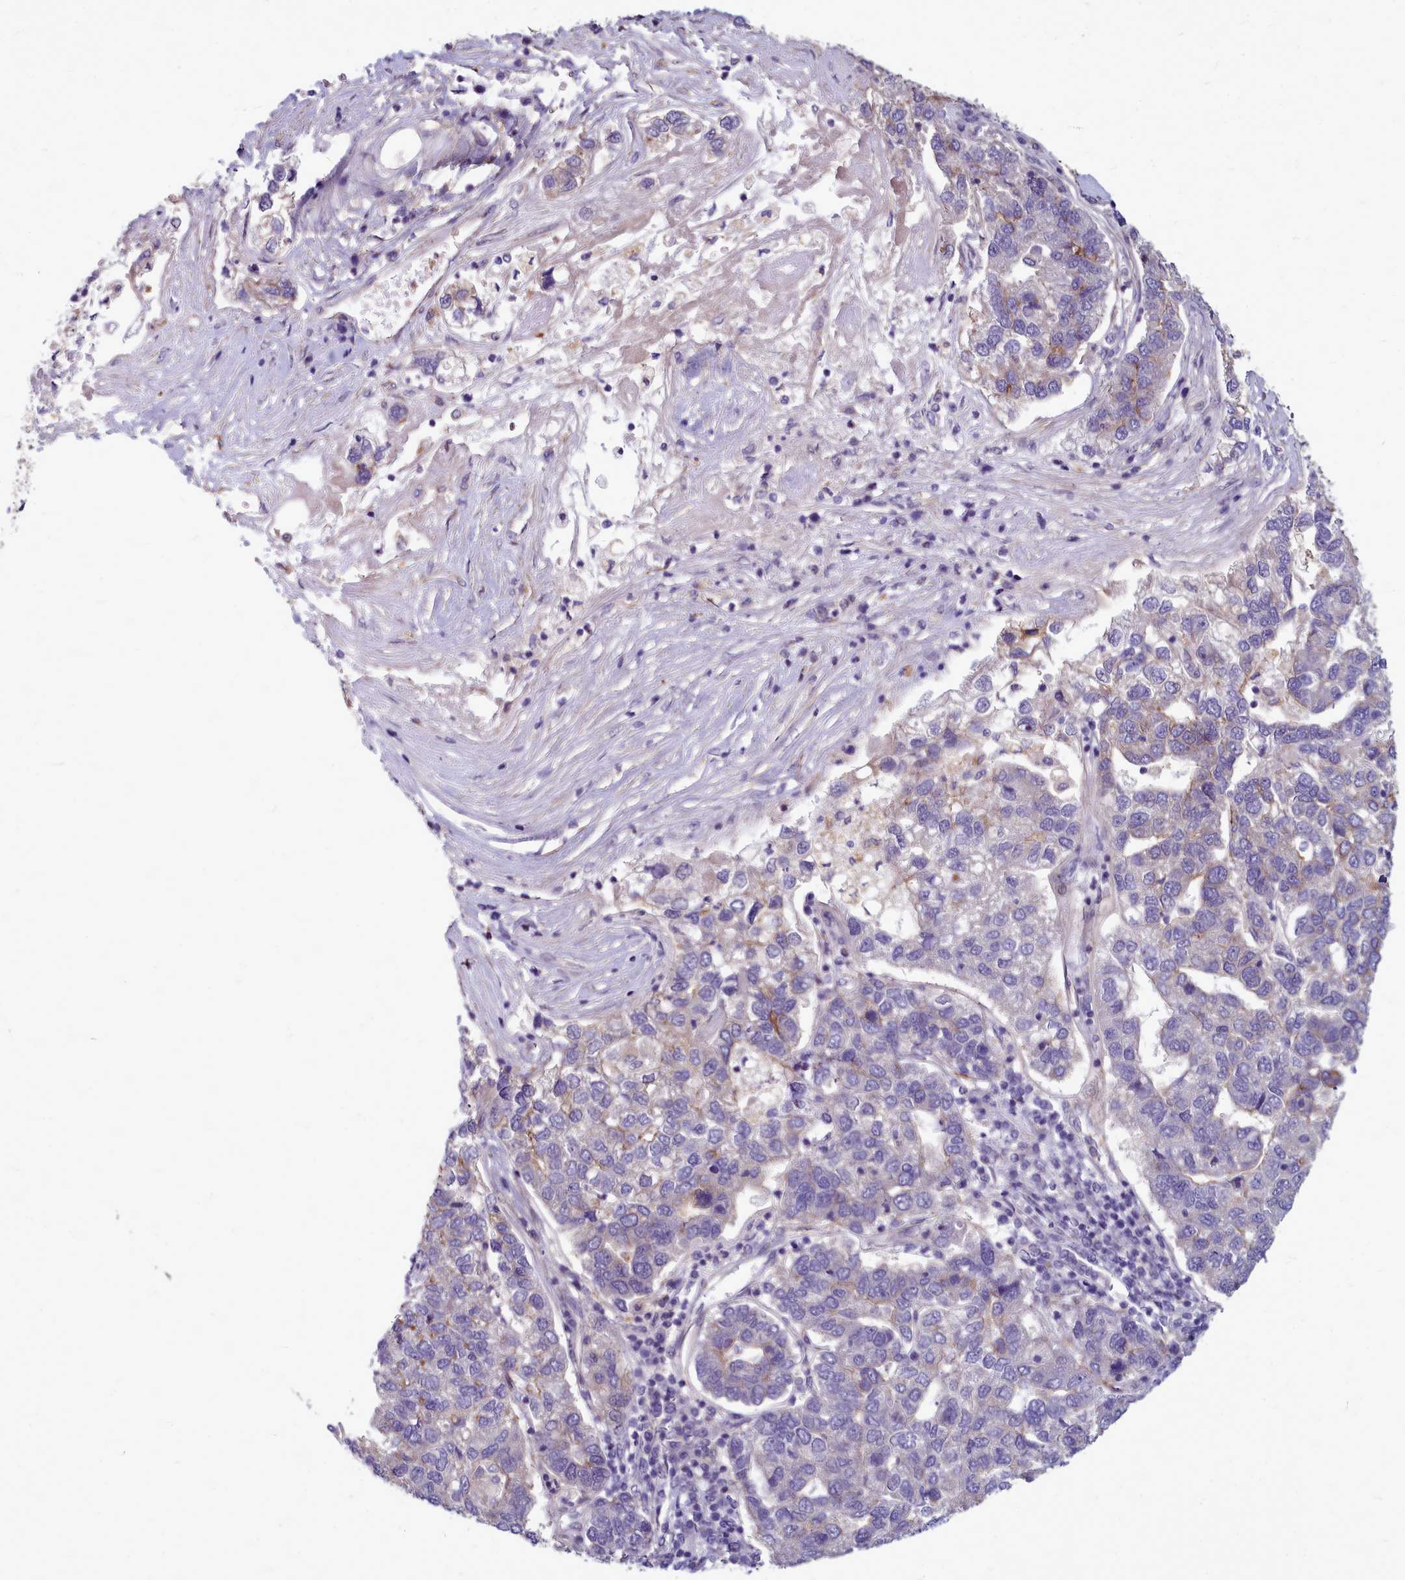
{"staining": {"intensity": "weak", "quantity": "<25%", "location": "cytoplasmic/membranous"}, "tissue": "pancreatic cancer", "cell_type": "Tumor cells", "image_type": "cancer", "snomed": [{"axis": "morphology", "description": "Adenocarcinoma, NOS"}, {"axis": "topography", "description": "Pancreas"}], "caption": "The IHC micrograph has no significant positivity in tumor cells of pancreatic cancer (adenocarcinoma) tissue. Nuclei are stained in blue.", "gene": "TTC5", "patient": {"sex": "female", "age": 61}}